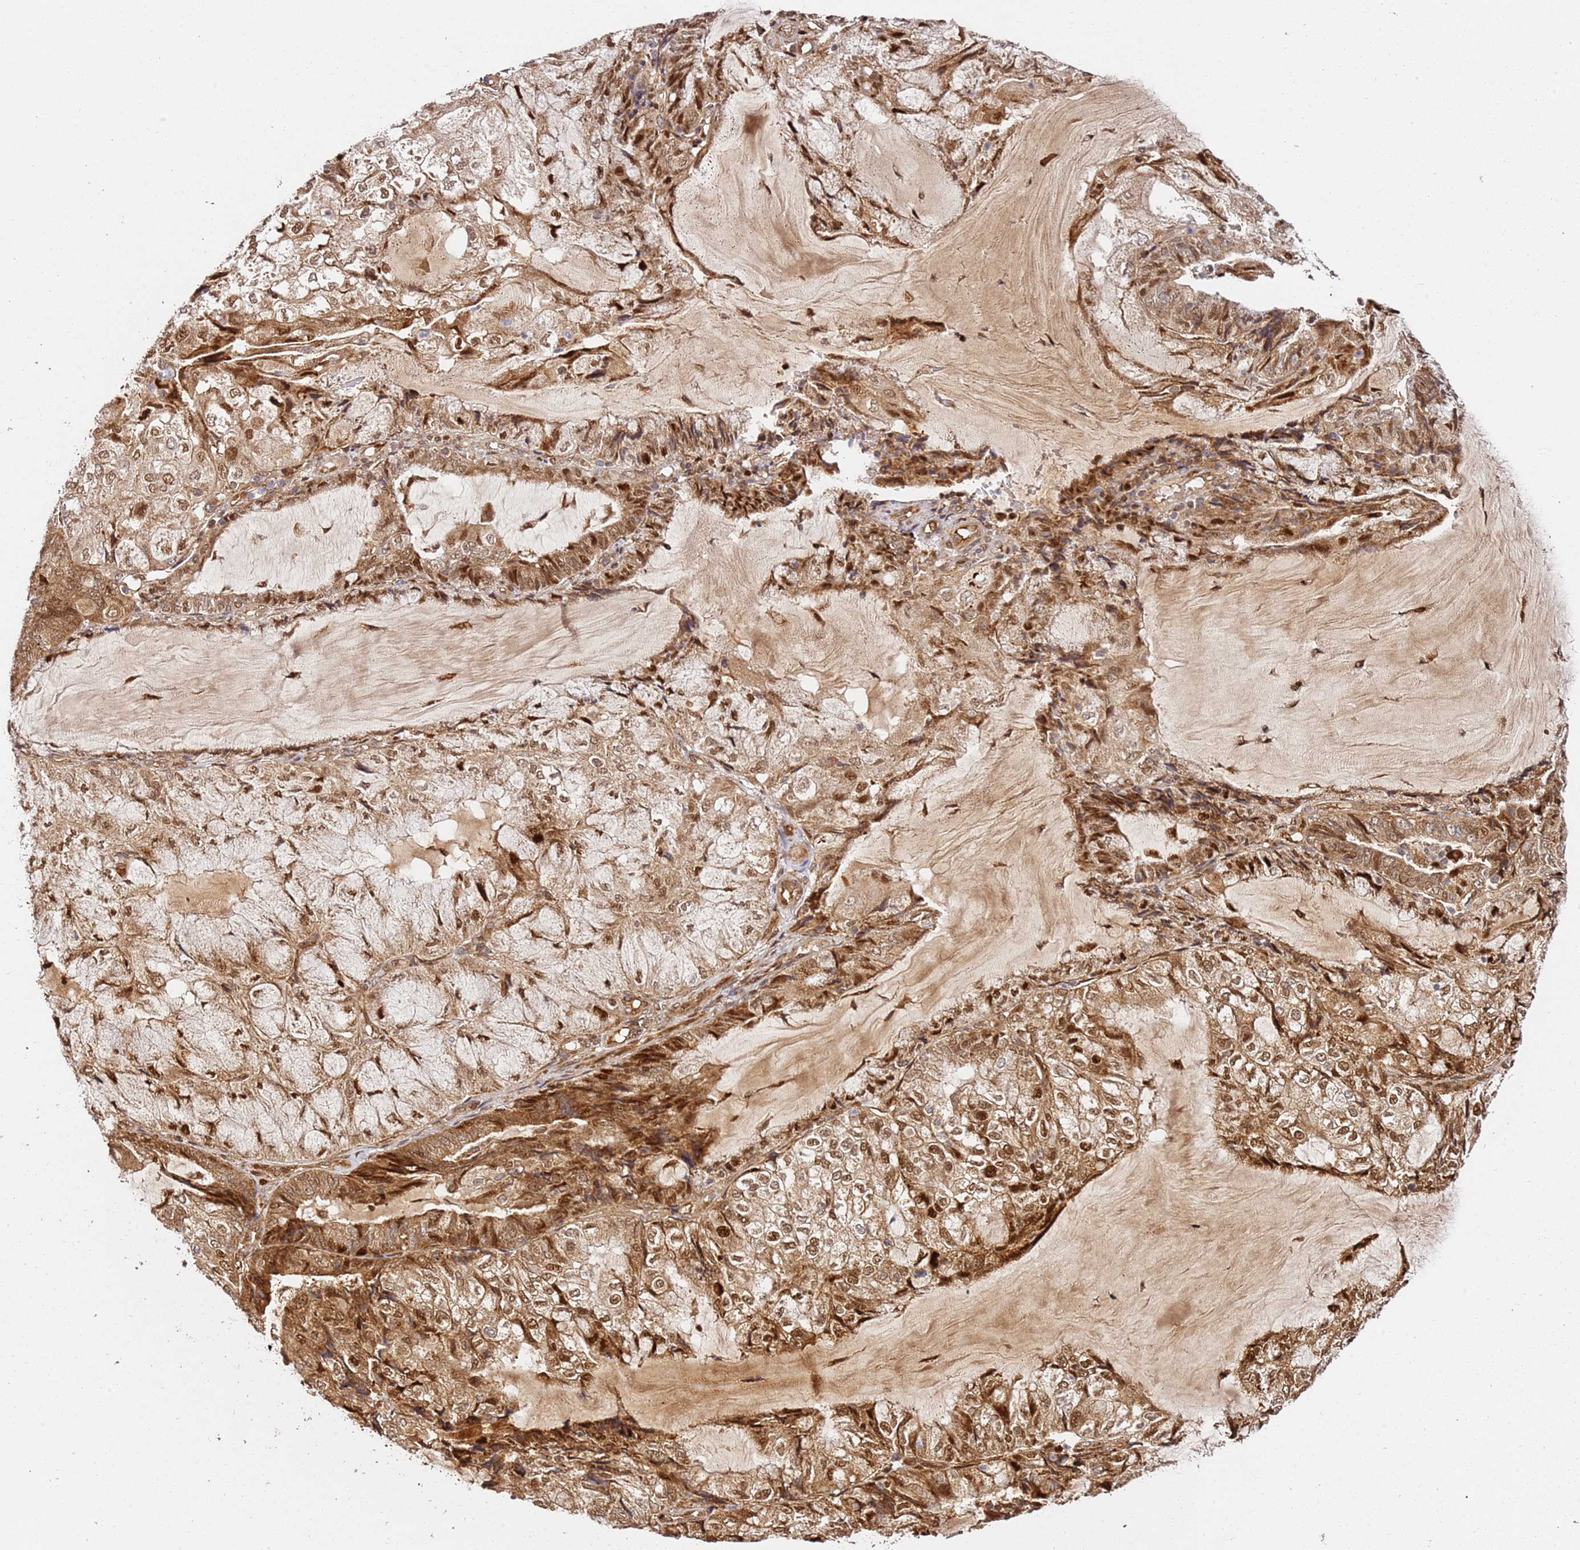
{"staining": {"intensity": "moderate", "quantity": ">75%", "location": "cytoplasmic/membranous,nuclear"}, "tissue": "endometrial cancer", "cell_type": "Tumor cells", "image_type": "cancer", "snomed": [{"axis": "morphology", "description": "Adenocarcinoma, NOS"}, {"axis": "topography", "description": "Endometrium"}], "caption": "A brown stain labels moderate cytoplasmic/membranous and nuclear expression of a protein in endometrial cancer tumor cells.", "gene": "SMOX", "patient": {"sex": "female", "age": 81}}